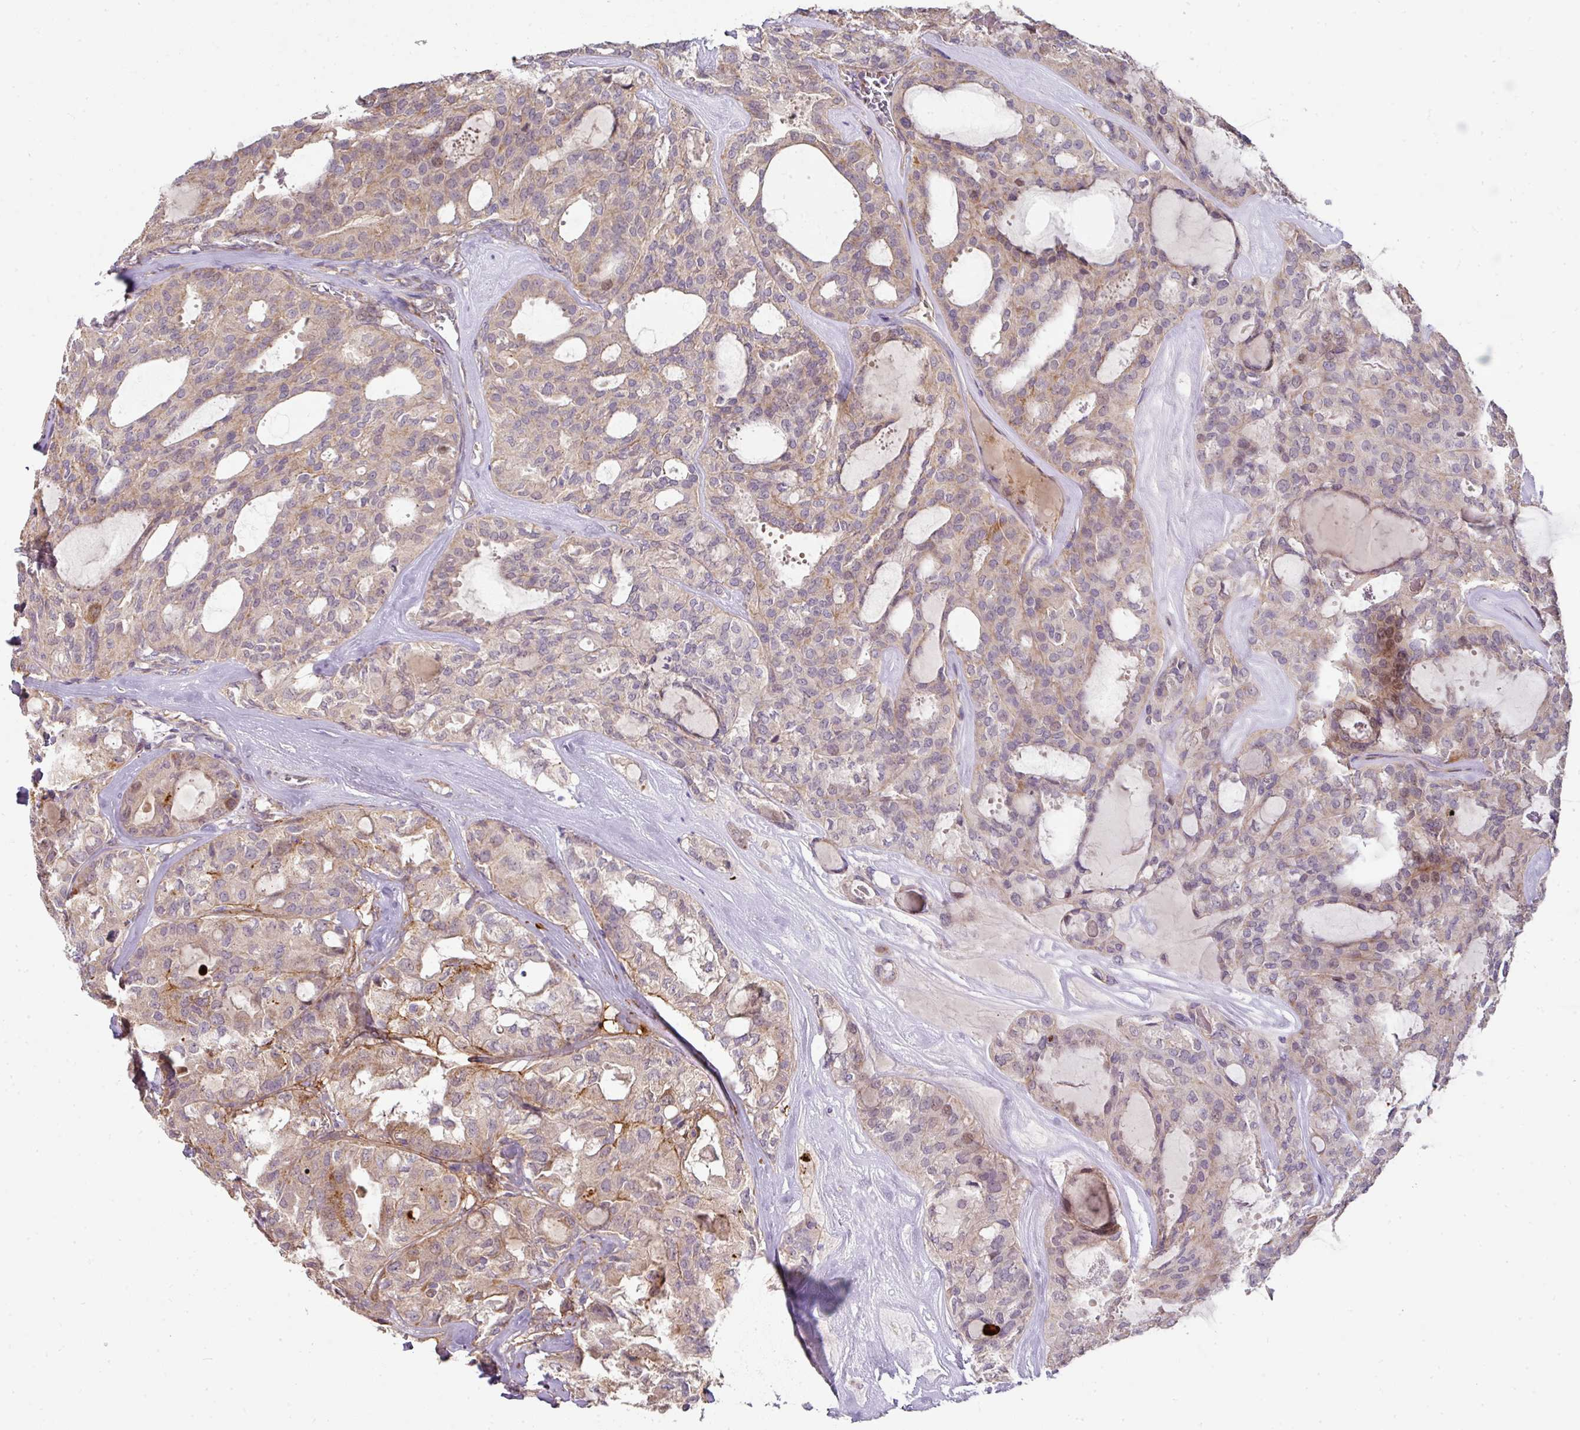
{"staining": {"intensity": "weak", "quantity": "25%-75%", "location": "cytoplasmic/membranous"}, "tissue": "thyroid cancer", "cell_type": "Tumor cells", "image_type": "cancer", "snomed": [{"axis": "morphology", "description": "Follicular adenoma carcinoma, NOS"}, {"axis": "topography", "description": "Thyroid gland"}], "caption": "Immunohistochemical staining of human thyroid follicular adenoma carcinoma demonstrates low levels of weak cytoplasmic/membranous protein staining in approximately 25%-75% of tumor cells.", "gene": "STK35", "patient": {"sex": "male", "age": 75}}